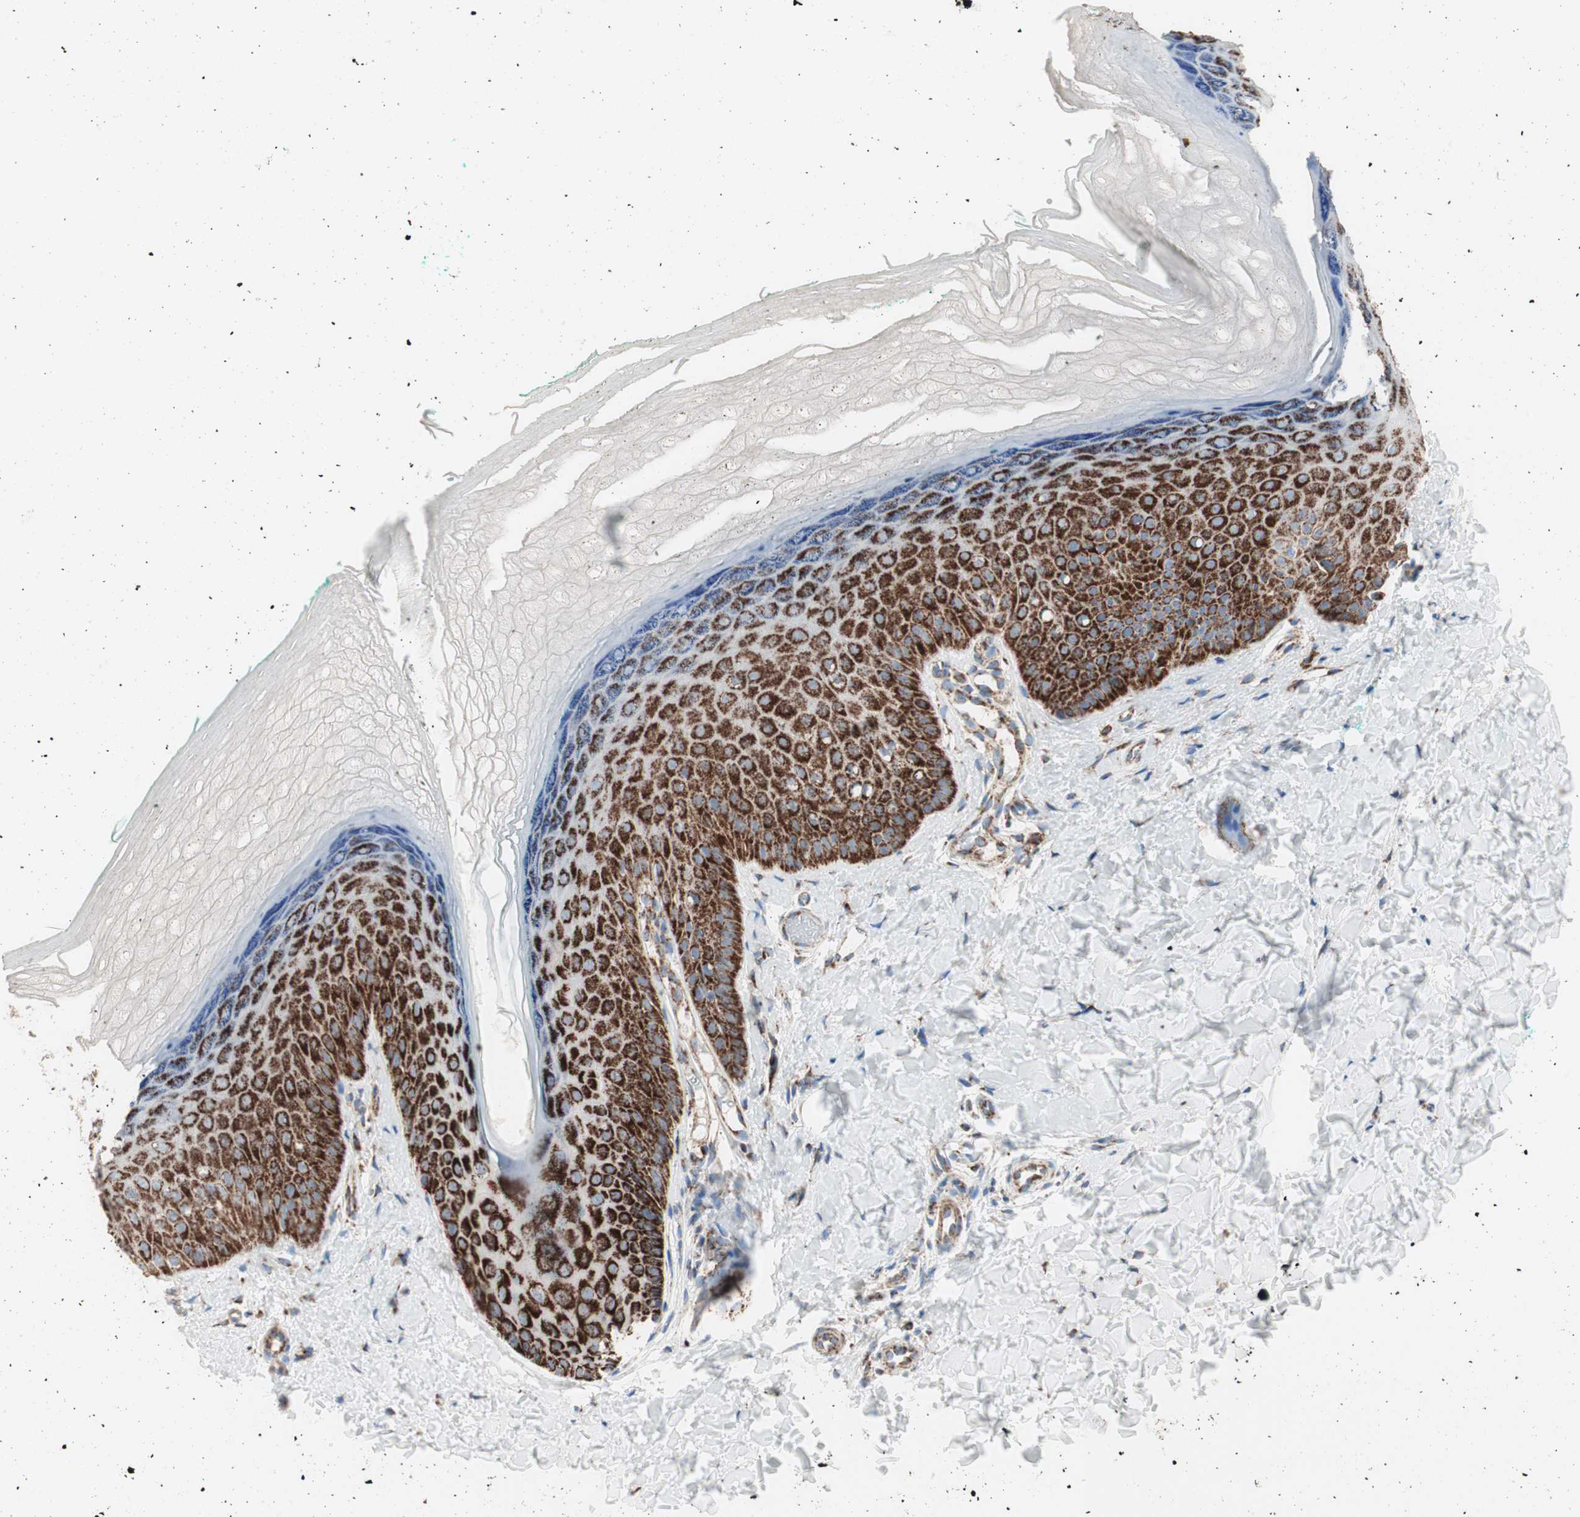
{"staining": {"intensity": "strong", "quantity": "25%-75%", "location": "cytoplasmic/membranous"}, "tissue": "skin", "cell_type": "Fibroblasts", "image_type": "normal", "snomed": [{"axis": "morphology", "description": "Normal tissue, NOS"}, {"axis": "topography", "description": "Skin"}], "caption": "Skin stained for a protein (brown) shows strong cytoplasmic/membranous positive positivity in approximately 25%-75% of fibroblasts.", "gene": "TOMM20", "patient": {"sex": "male", "age": 26}}